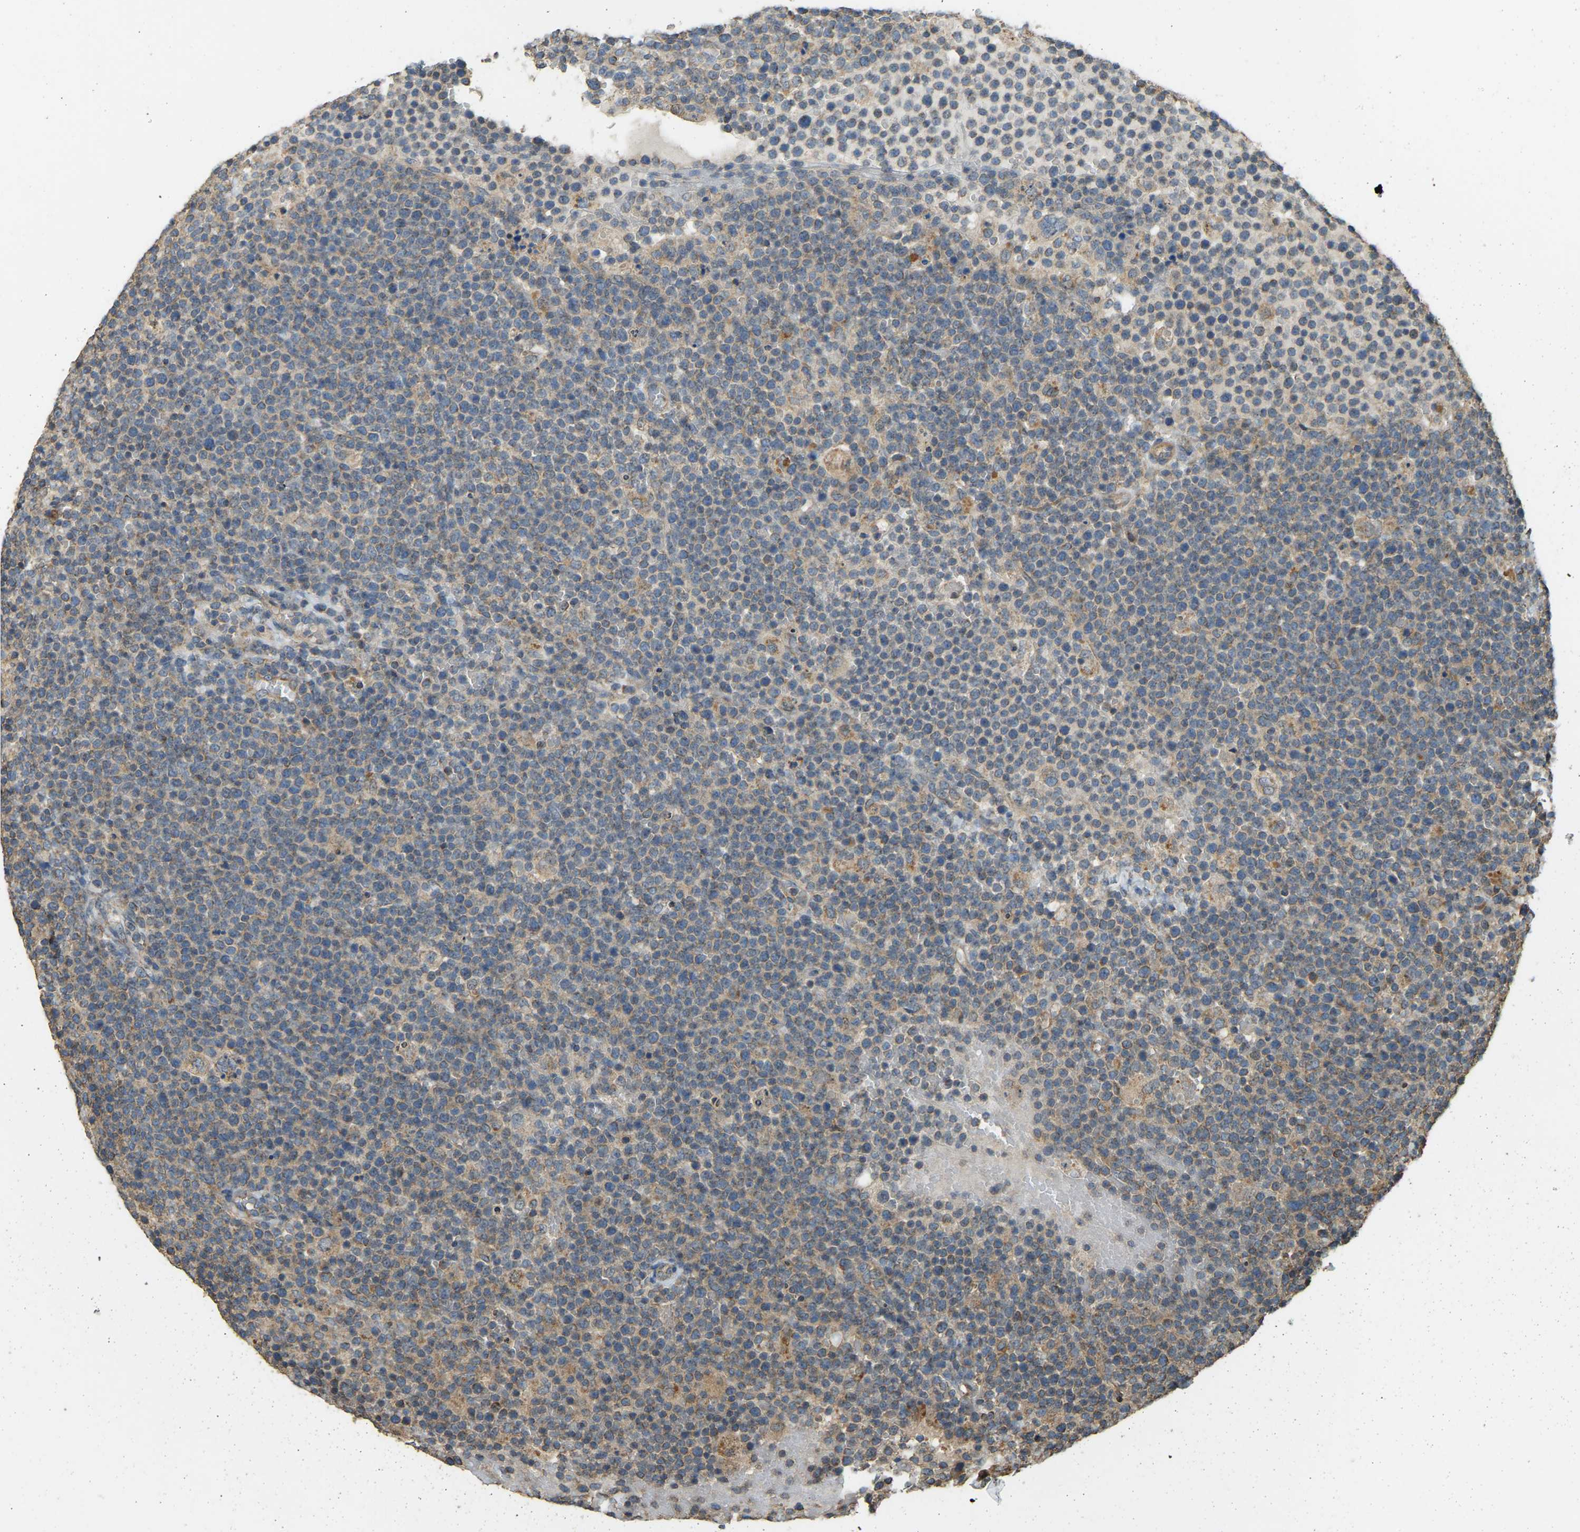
{"staining": {"intensity": "moderate", "quantity": ">75%", "location": "cytoplasmic/membranous"}, "tissue": "lymphoma", "cell_type": "Tumor cells", "image_type": "cancer", "snomed": [{"axis": "morphology", "description": "Malignant lymphoma, non-Hodgkin's type, High grade"}, {"axis": "topography", "description": "Lymph node"}], "caption": "Immunohistochemical staining of lymphoma shows medium levels of moderate cytoplasmic/membranous protein expression in about >75% of tumor cells.", "gene": "GNG2", "patient": {"sex": "male", "age": 61}}